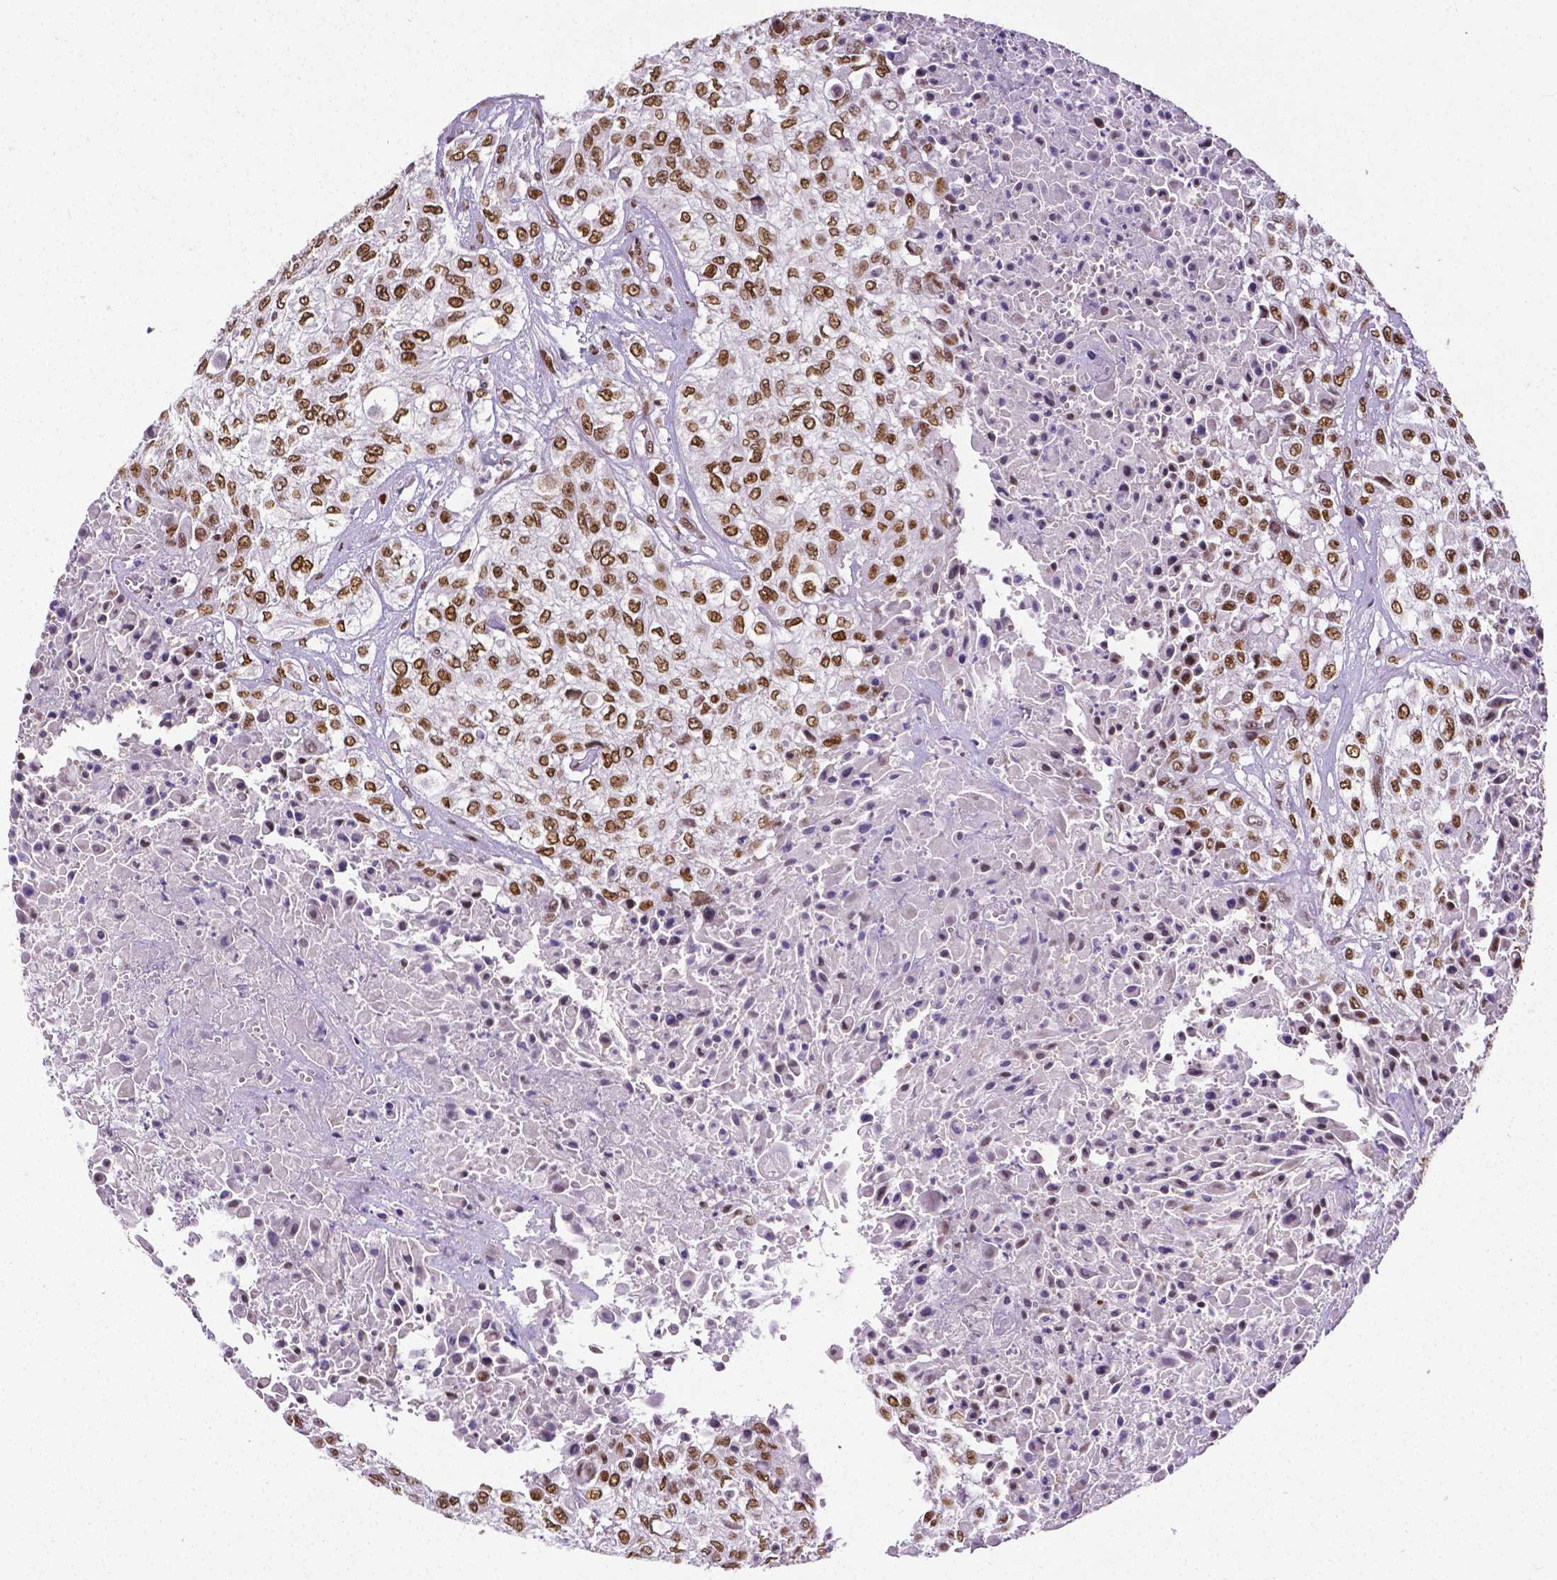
{"staining": {"intensity": "moderate", "quantity": ">75%", "location": "nuclear"}, "tissue": "urothelial cancer", "cell_type": "Tumor cells", "image_type": "cancer", "snomed": [{"axis": "morphology", "description": "Urothelial carcinoma, High grade"}, {"axis": "topography", "description": "Urinary bladder"}], "caption": "The histopathology image displays a brown stain indicating the presence of a protein in the nuclear of tumor cells in high-grade urothelial carcinoma. (Stains: DAB in brown, nuclei in blue, Microscopy: brightfield microscopy at high magnification).", "gene": "REST", "patient": {"sex": "male", "age": 57}}